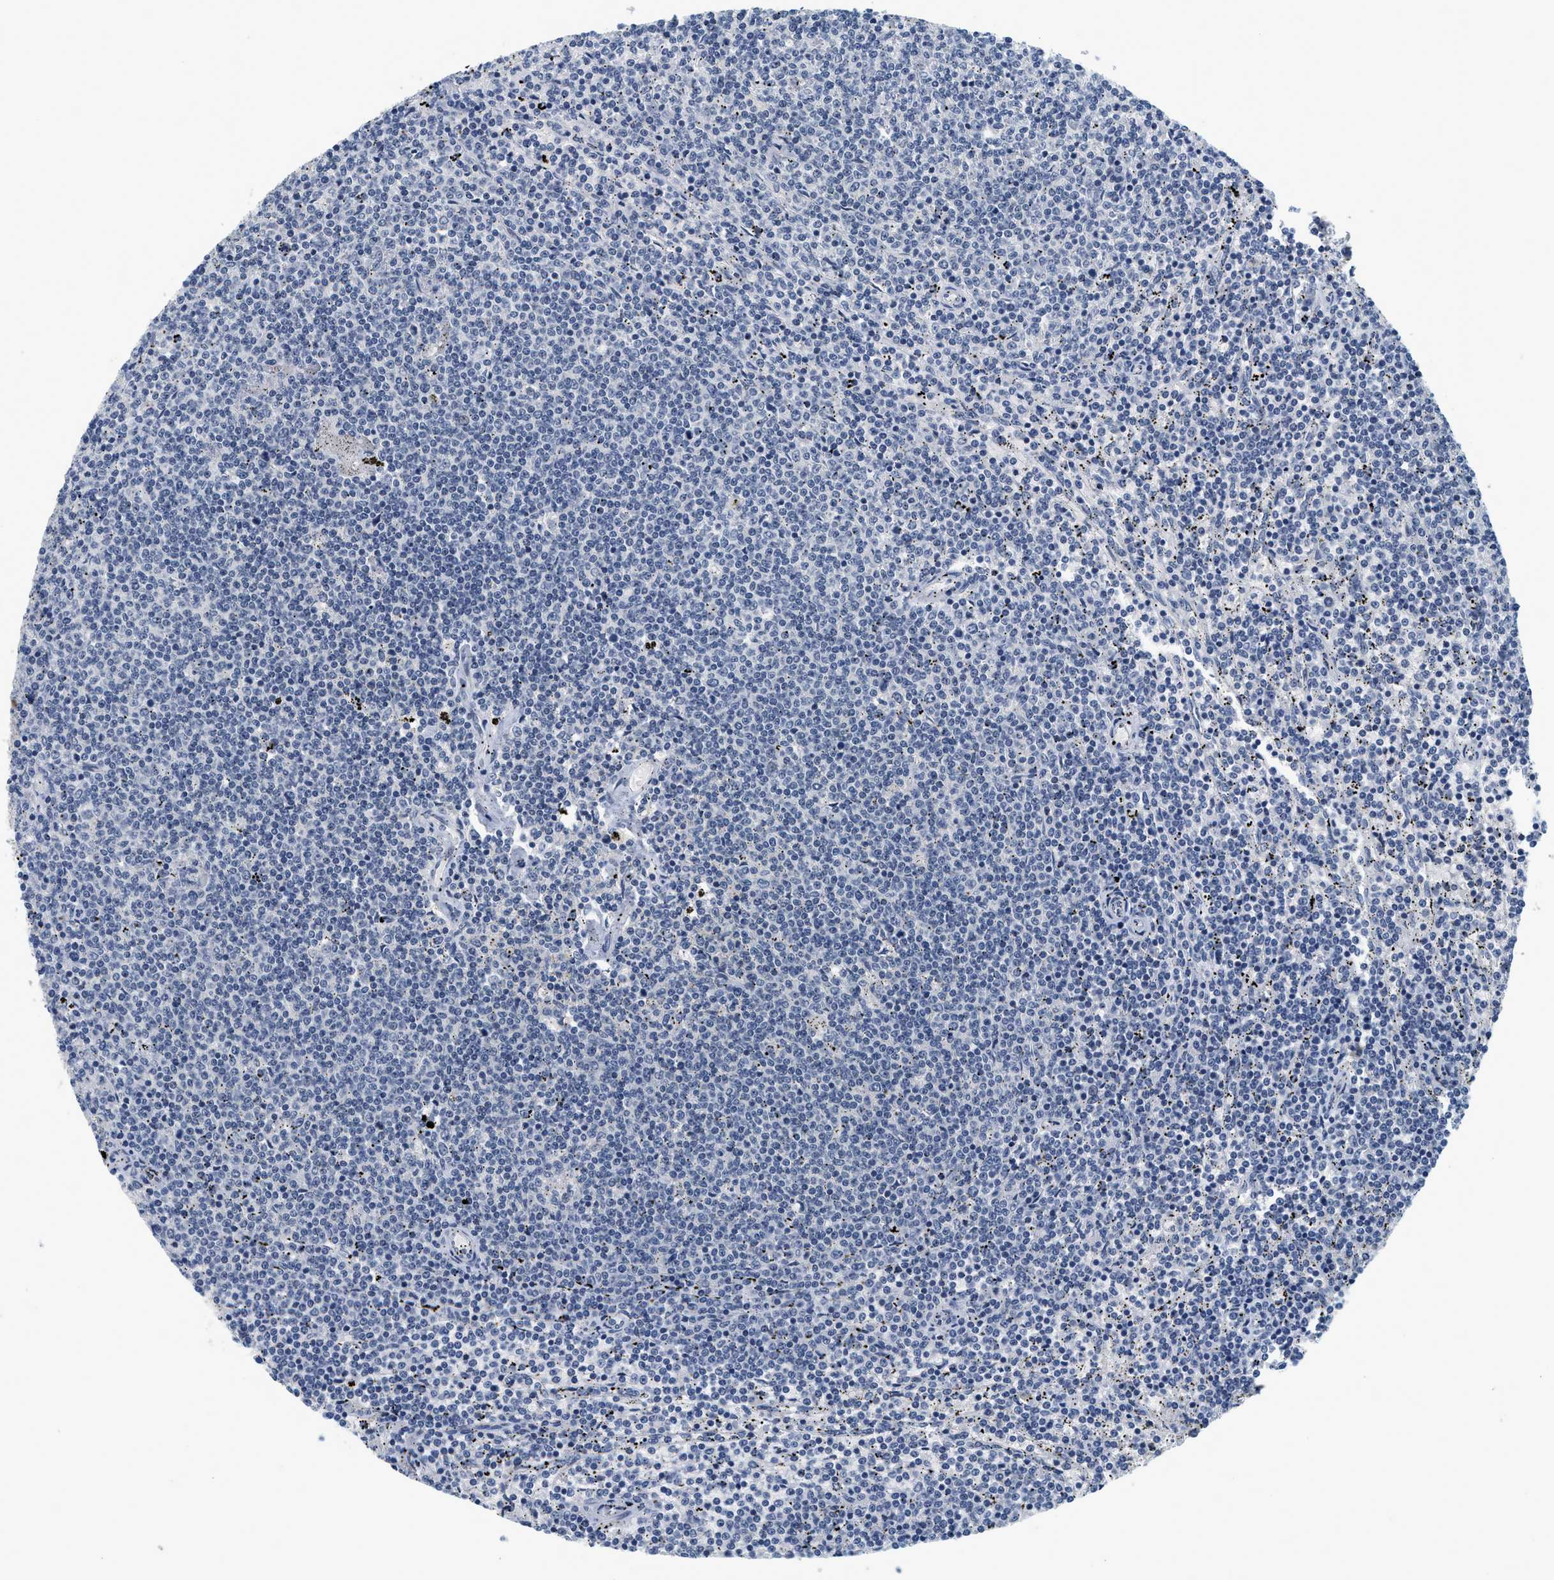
{"staining": {"intensity": "negative", "quantity": "none", "location": "none"}, "tissue": "lymphoma", "cell_type": "Tumor cells", "image_type": "cancer", "snomed": [{"axis": "morphology", "description": "Malignant lymphoma, non-Hodgkin's type, Low grade"}, {"axis": "topography", "description": "Spleen"}], "caption": "A high-resolution image shows IHC staining of malignant lymphoma, non-Hodgkin's type (low-grade), which displays no significant expression in tumor cells.", "gene": "MZF1", "patient": {"sex": "female", "age": 50}}